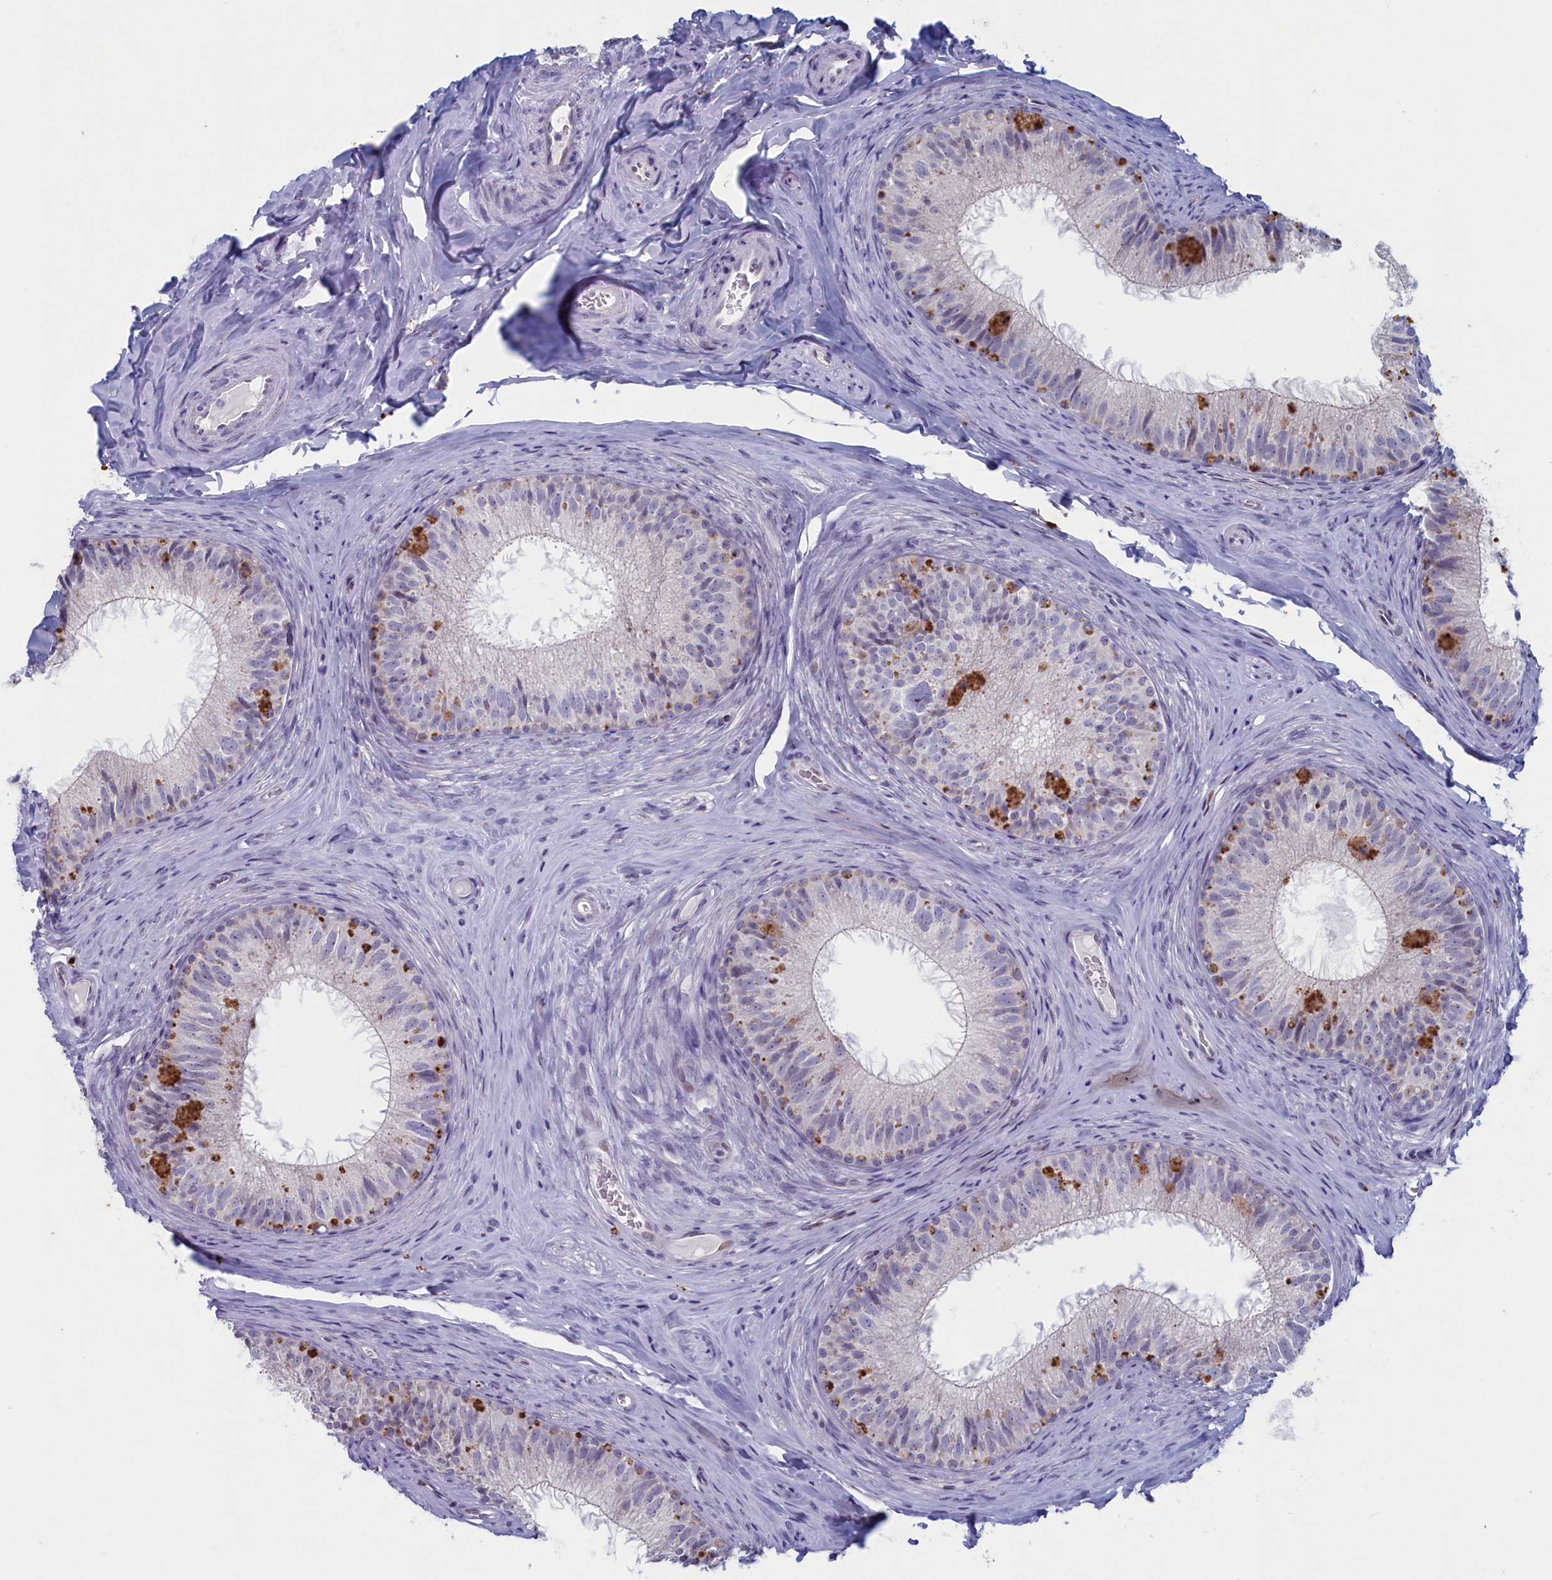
{"staining": {"intensity": "negative", "quantity": "none", "location": "none"}, "tissue": "epididymis", "cell_type": "Glandular cells", "image_type": "normal", "snomed": [{"axis": "morphology", "description": "Normal tissue, NOS"}, {"axis": "topography", "description": "Epididymis"}], "caption": "Glandular cells show no significant positivity in normal epididymis. Nuclei are stained in blue.", "gene": "WDR76", "patient": {"sex": "male", "age": 34}}